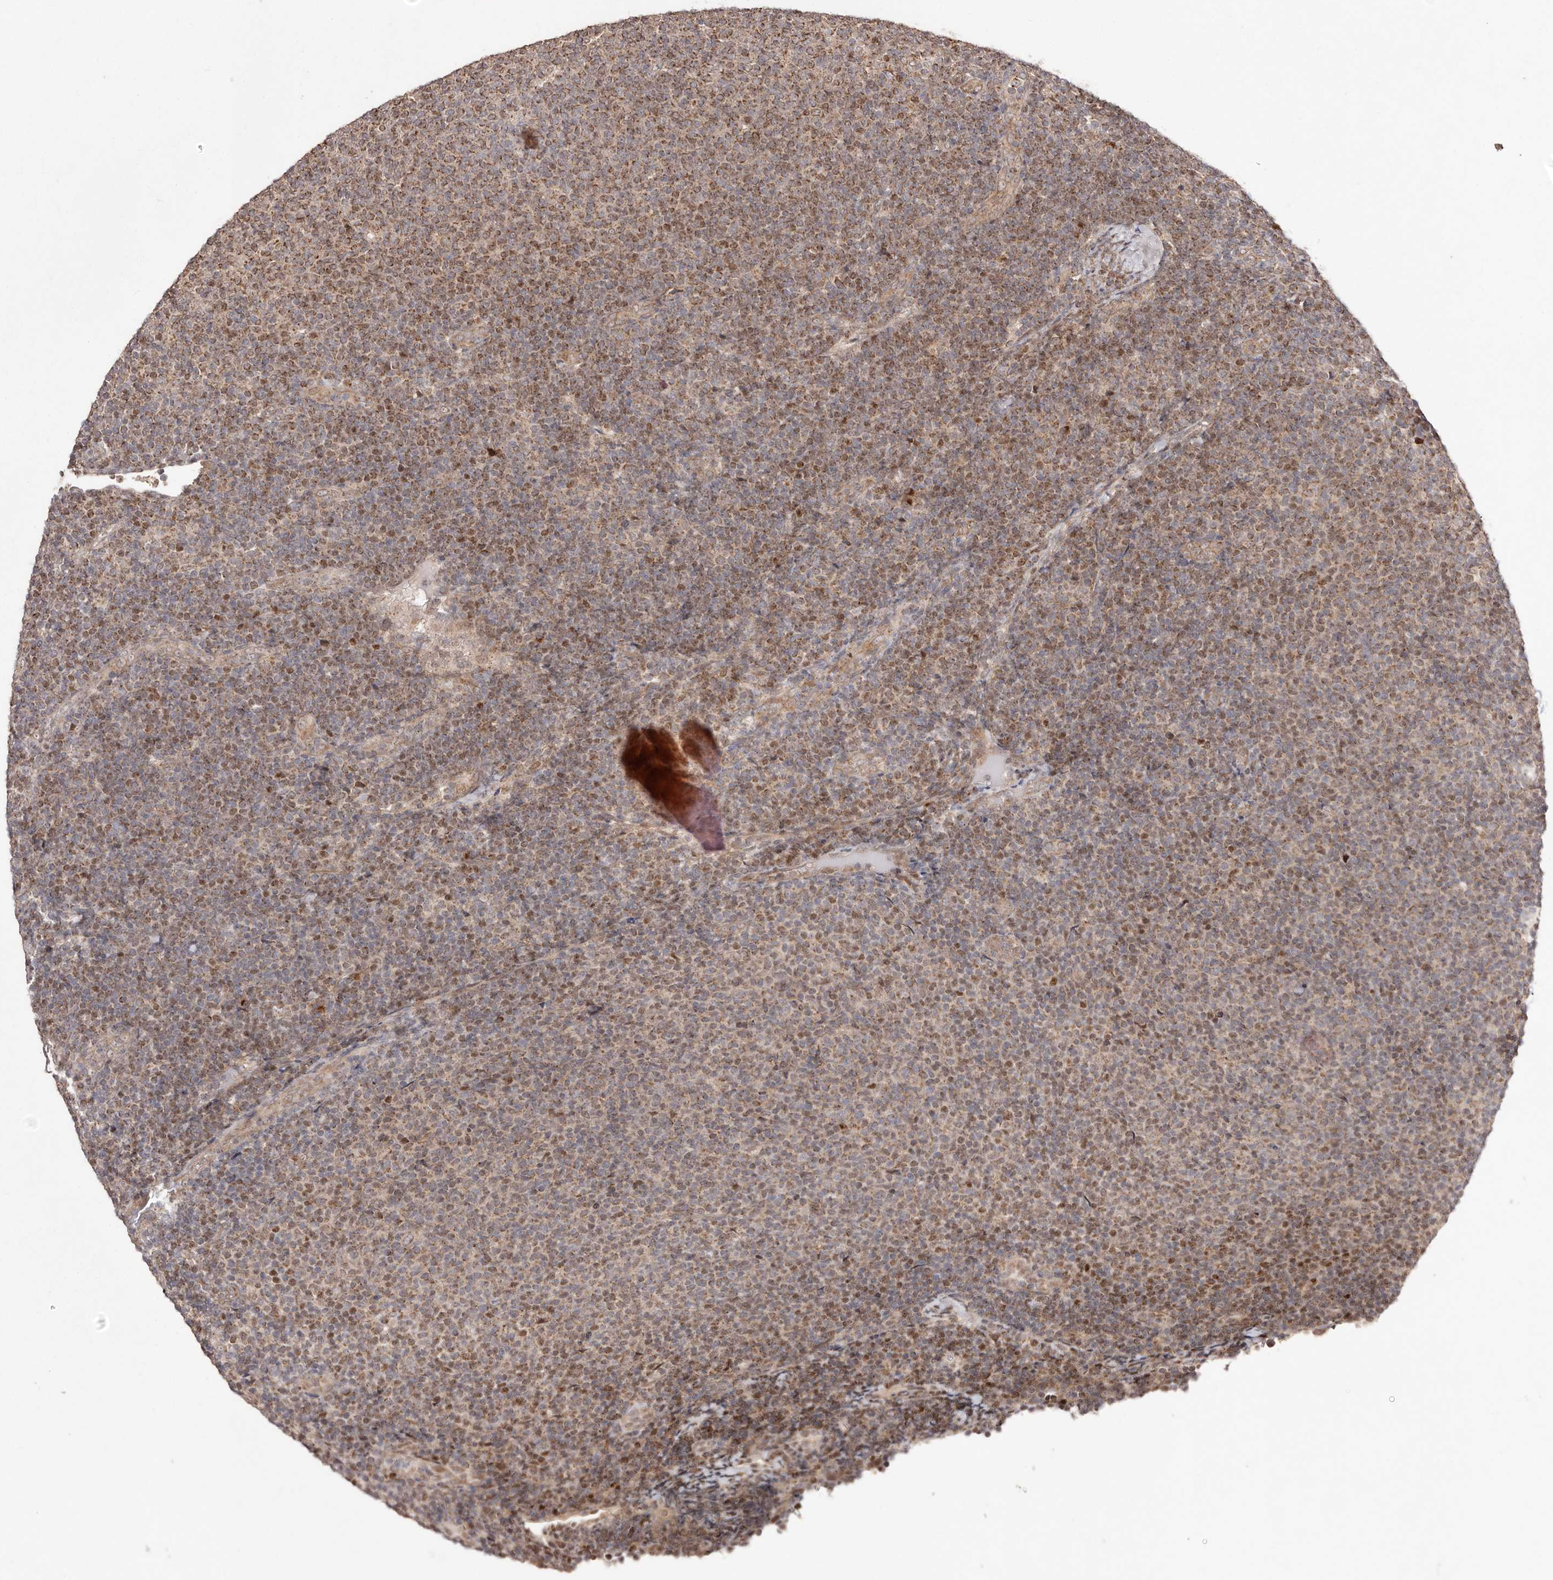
{"staining": {"intensity": "moderate", "quantity": ">75%", "location": "cytoplasmic/membranous"}, "tissue": "lymphoma", "cell_type": "Tumor cells", "image_type": "cancer", "snomed": [{"axis": "morphology", "description": "Malignant lymphoma, non-Hodgkin's type, Low grade"}, {"axis": "topography", "description": "Lymph node"}], "caption": "Immunohistochemical staining of human lymphoma shows moderate cytoplasmic/membranous protein positivity in approximately >75% of tumor cells.", "gene": "EGR3", "patient": {"sex": "male", "age": 66}}